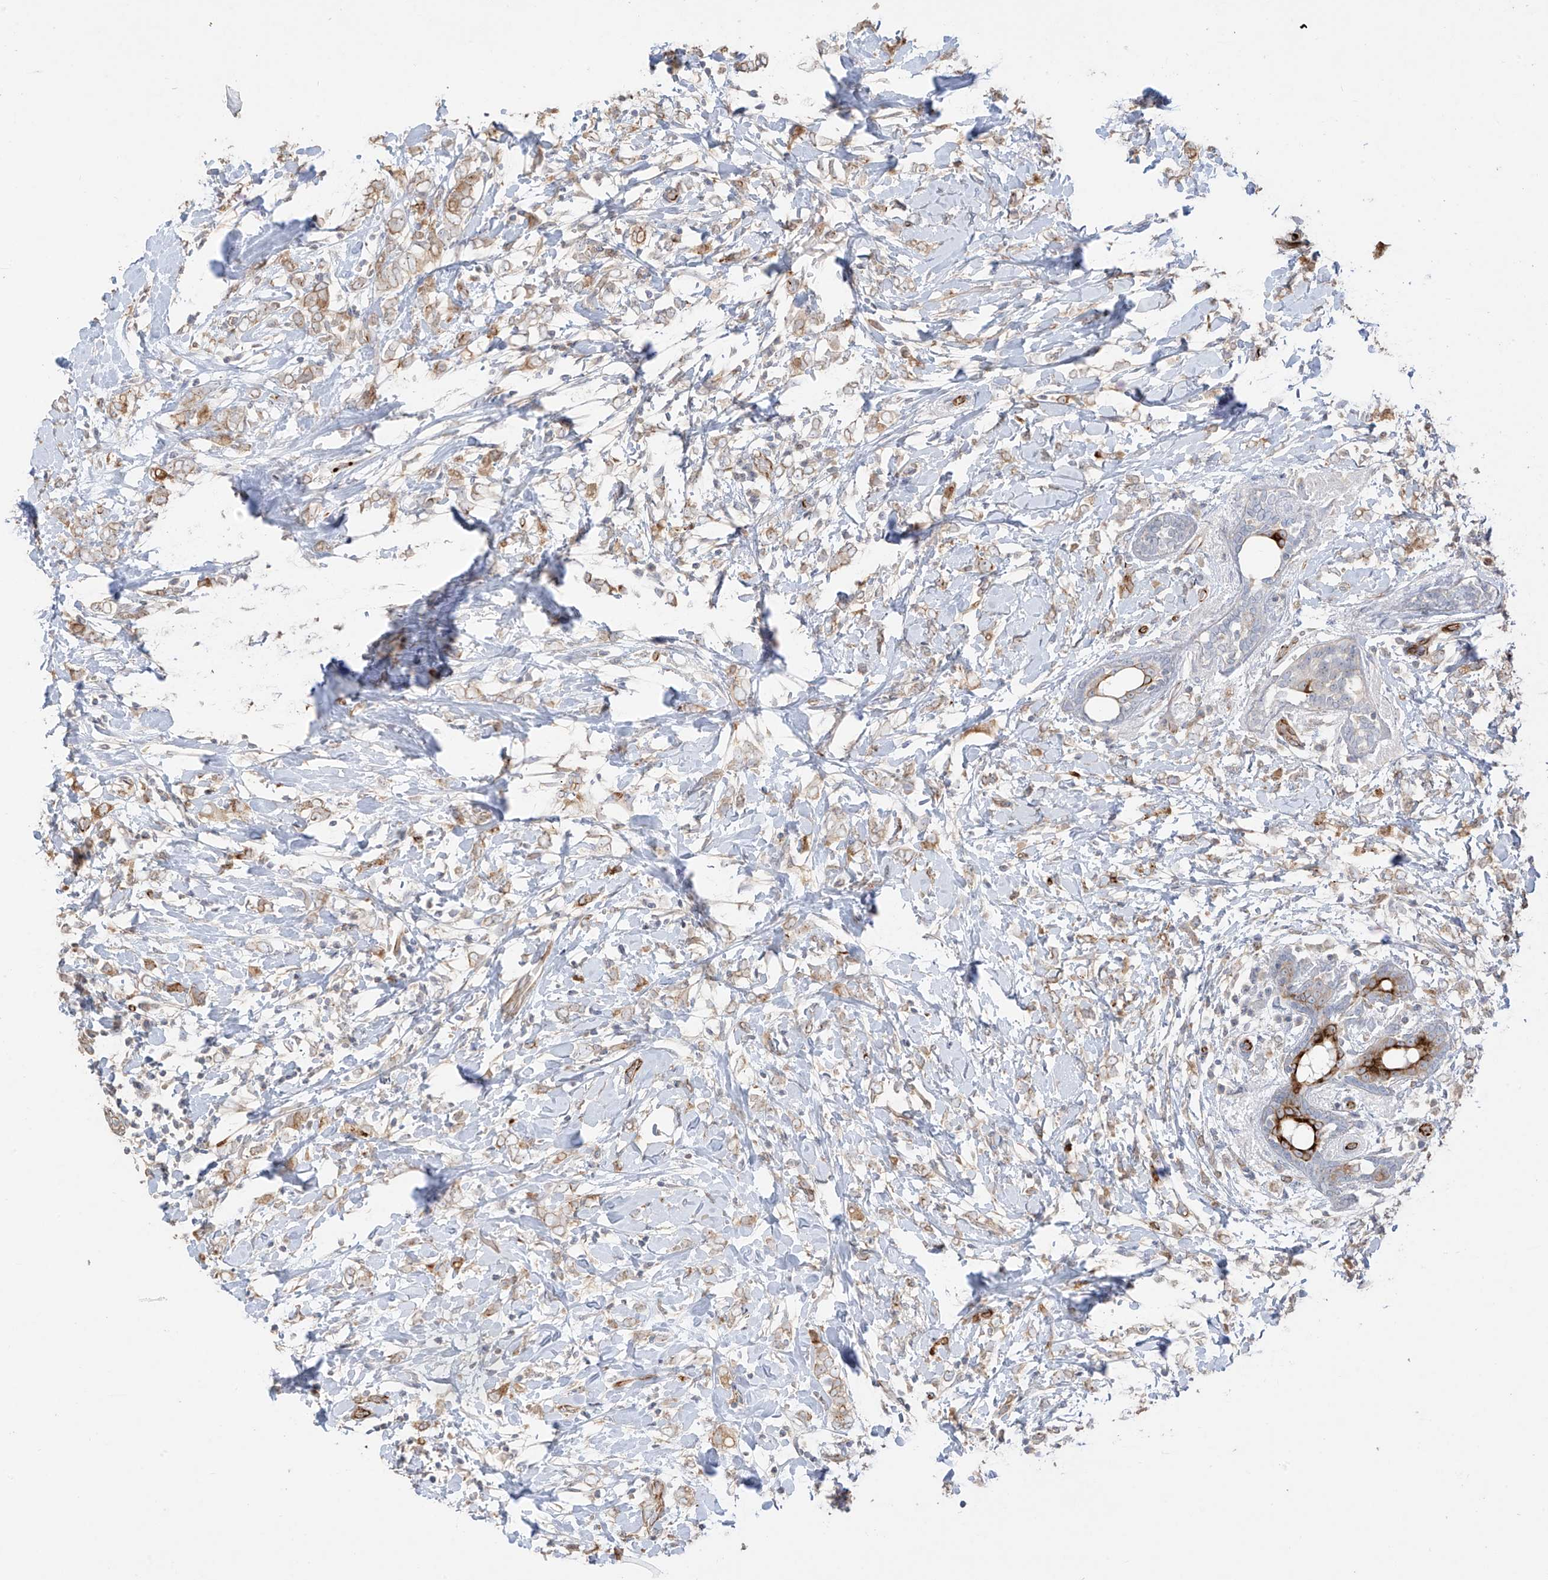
{"staining": {"intensity": "weak", "quantity": ">75%", "location": "cytoplasmic/membranous"}, "tissue": "breast cancer", "cell_type": "Tumor cells", "image_type": "cancer", "snomed": [{"axis": "morphology", "description": "Normal tissue, NOS"}, {"axis": "morphology", "description": "Lobular carcinoma"}, {"axis": "topography", "description": "Breast"}], "caption": "High-power microscopy captured an immunohistochemistry (IHC) image of breast lobular carcinoma, revealing weak cytoplasmic/membranous expression in approximately >75% of tumor cells. (DAB (3,3'-diaminobenzidine) = brown stain, brightfield microscopy at high magnification).", "gene": "DCDC2", "patient": {"sex": "female", "age": 47}}